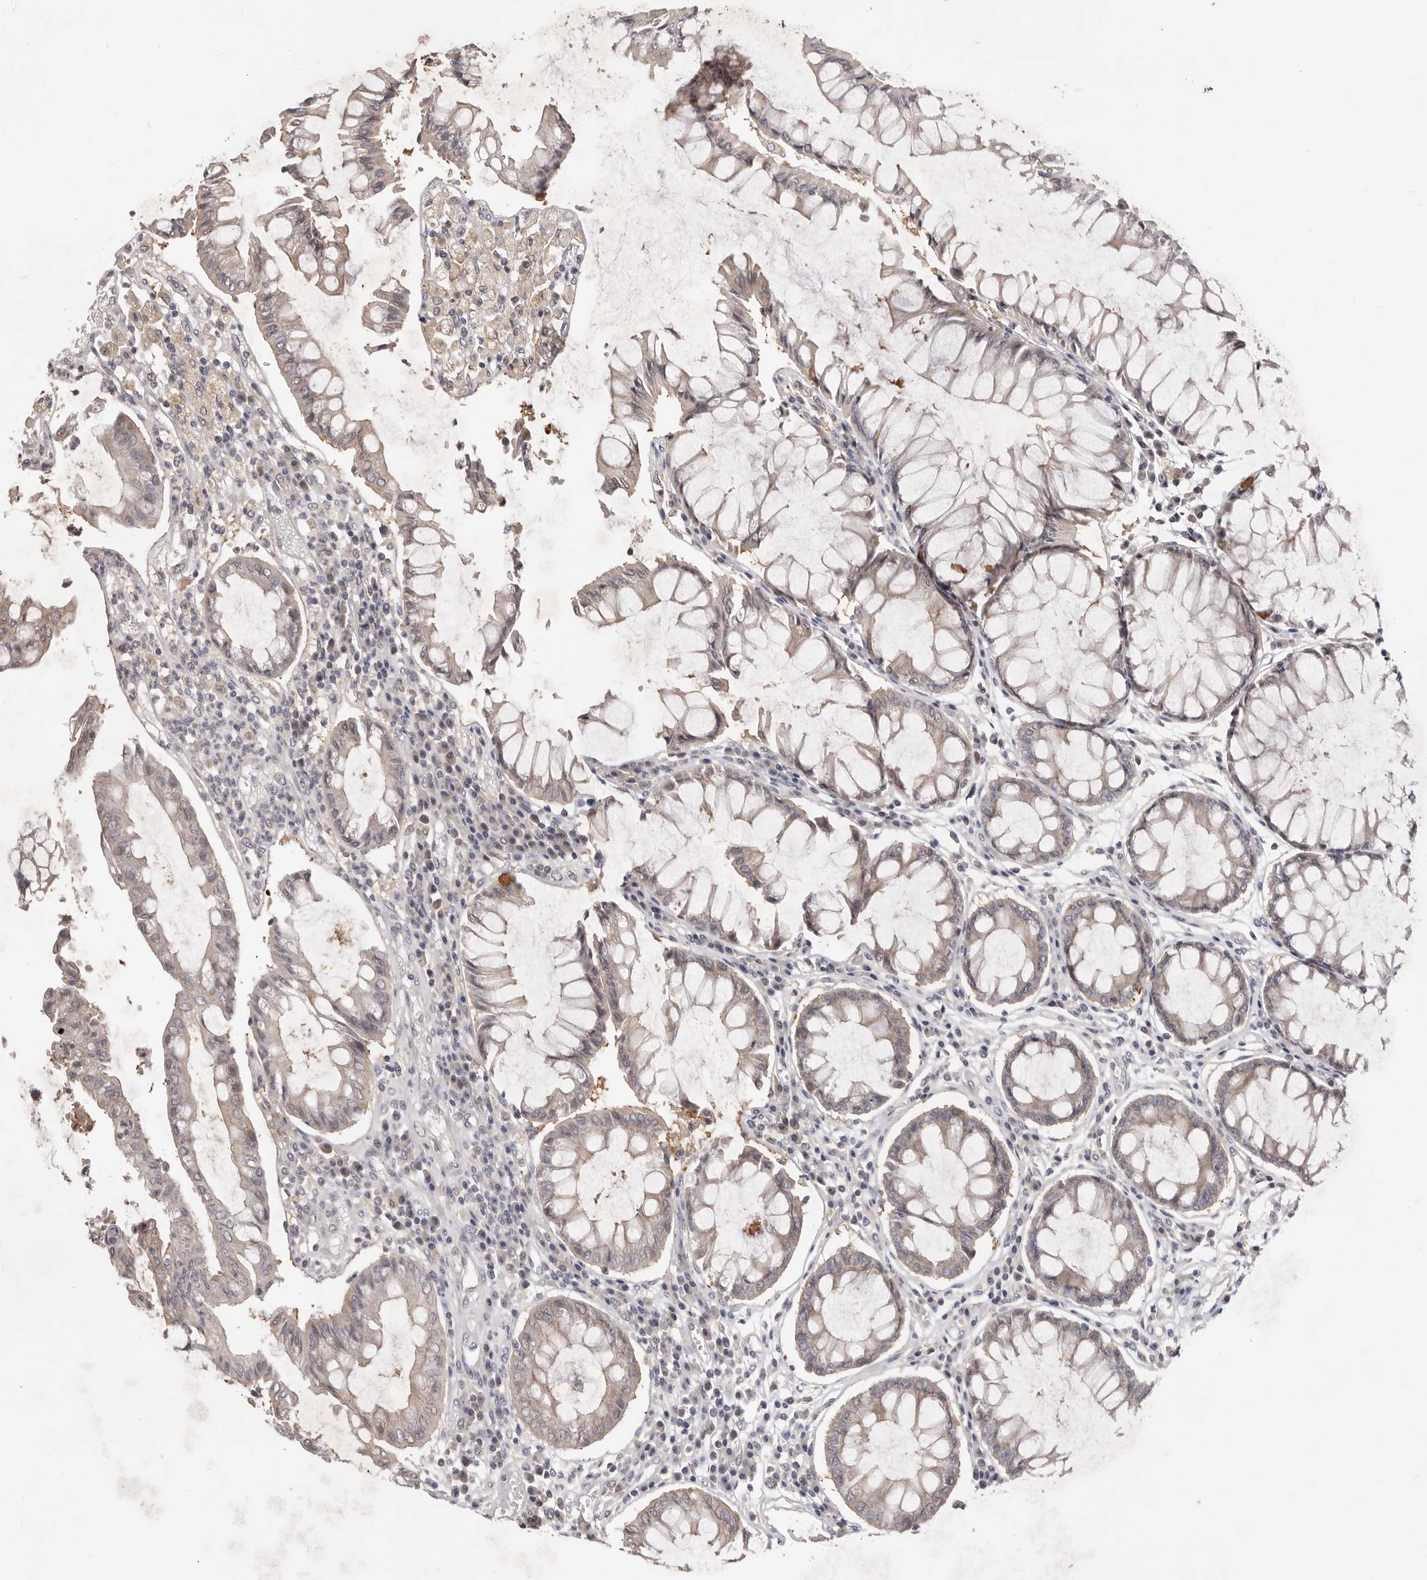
{"staining": {"intensity": "weak", "quantity": "25%-75%", "location": "cytoplasmic/membranous"}, "tissue": "colorectal cancer", "cell_type": "Tumor cells", "image_type": "cancer", "snomed": [{"axis": "morphology", "description": "Adenocarcinoma, NOS"}, {"axis": "topography", "description": "Rectum"}], "caption": "Protein analysis of colorectal cancer (adenocarcinoma) tissue reveals weak cytoplasmic/membranous expression in approximately 25%-75% of tumor cells. The staining was performed using DAB (3,3'-diaminobenzidine) to visualize the protein expression in brown, while the nuclei were stained in blue with hematoxylin (Magnification: 20x).", "gene": "DOP1A", "patient": {"sex": "male", "age": 84}}